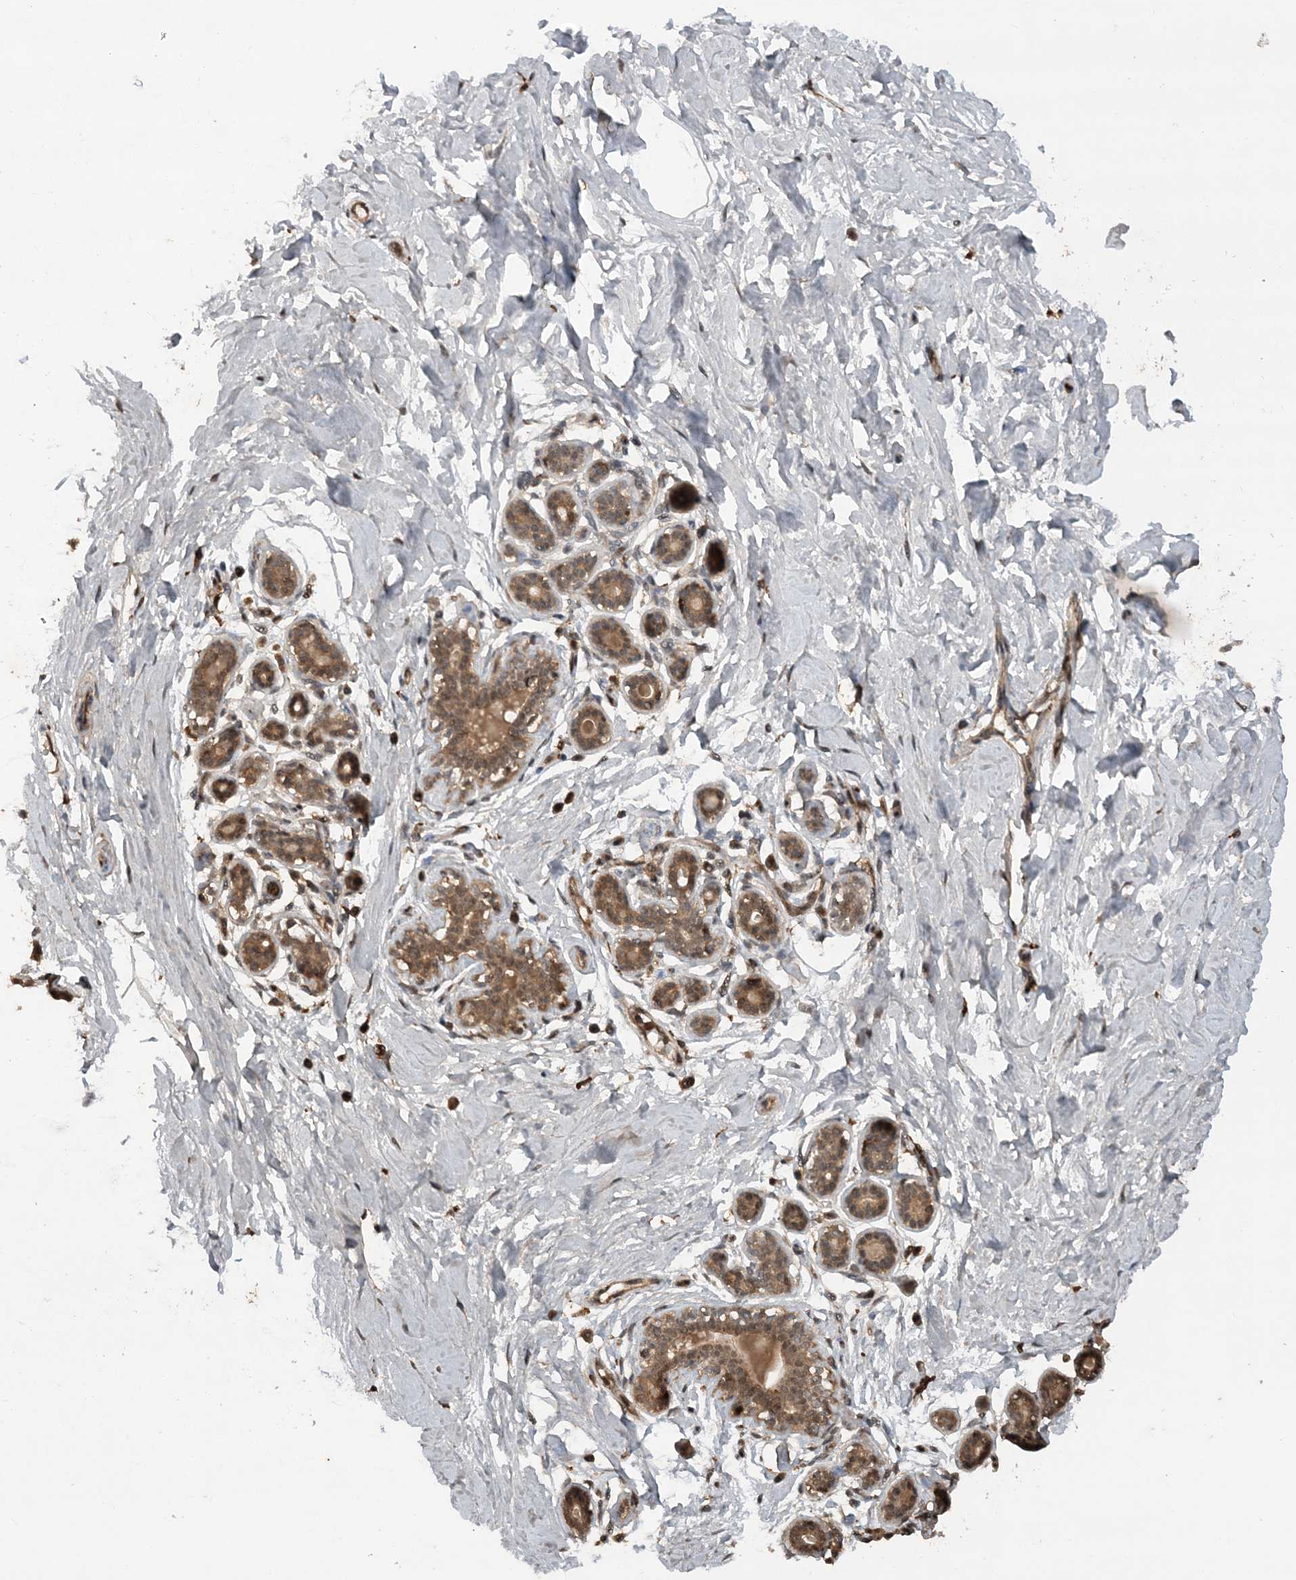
{"staining": {"intensity": "negative", "quantity": "none", "location": "none"}, "tissue": "breast", "cell_type": "Adipocytes", "image_type": "normal", "snomed": [{"axis": "morphology", "description": "Normal tissue, NOS"}, {"axis": "morphology", "description": "Adenoma, NOS"}, {"axis": "topography", "description": "Breast"}], "caption": "Benign breast was stained to show a protein in brown. There is no significant staining in adipocytes. (Brightfield microscopy of DAB (3,3'-diaminobenzidine) immunohistochemistry (IHC) at high magnification).", "gene": "LACC1", "patient": {"sex": "female", "age": 23}}